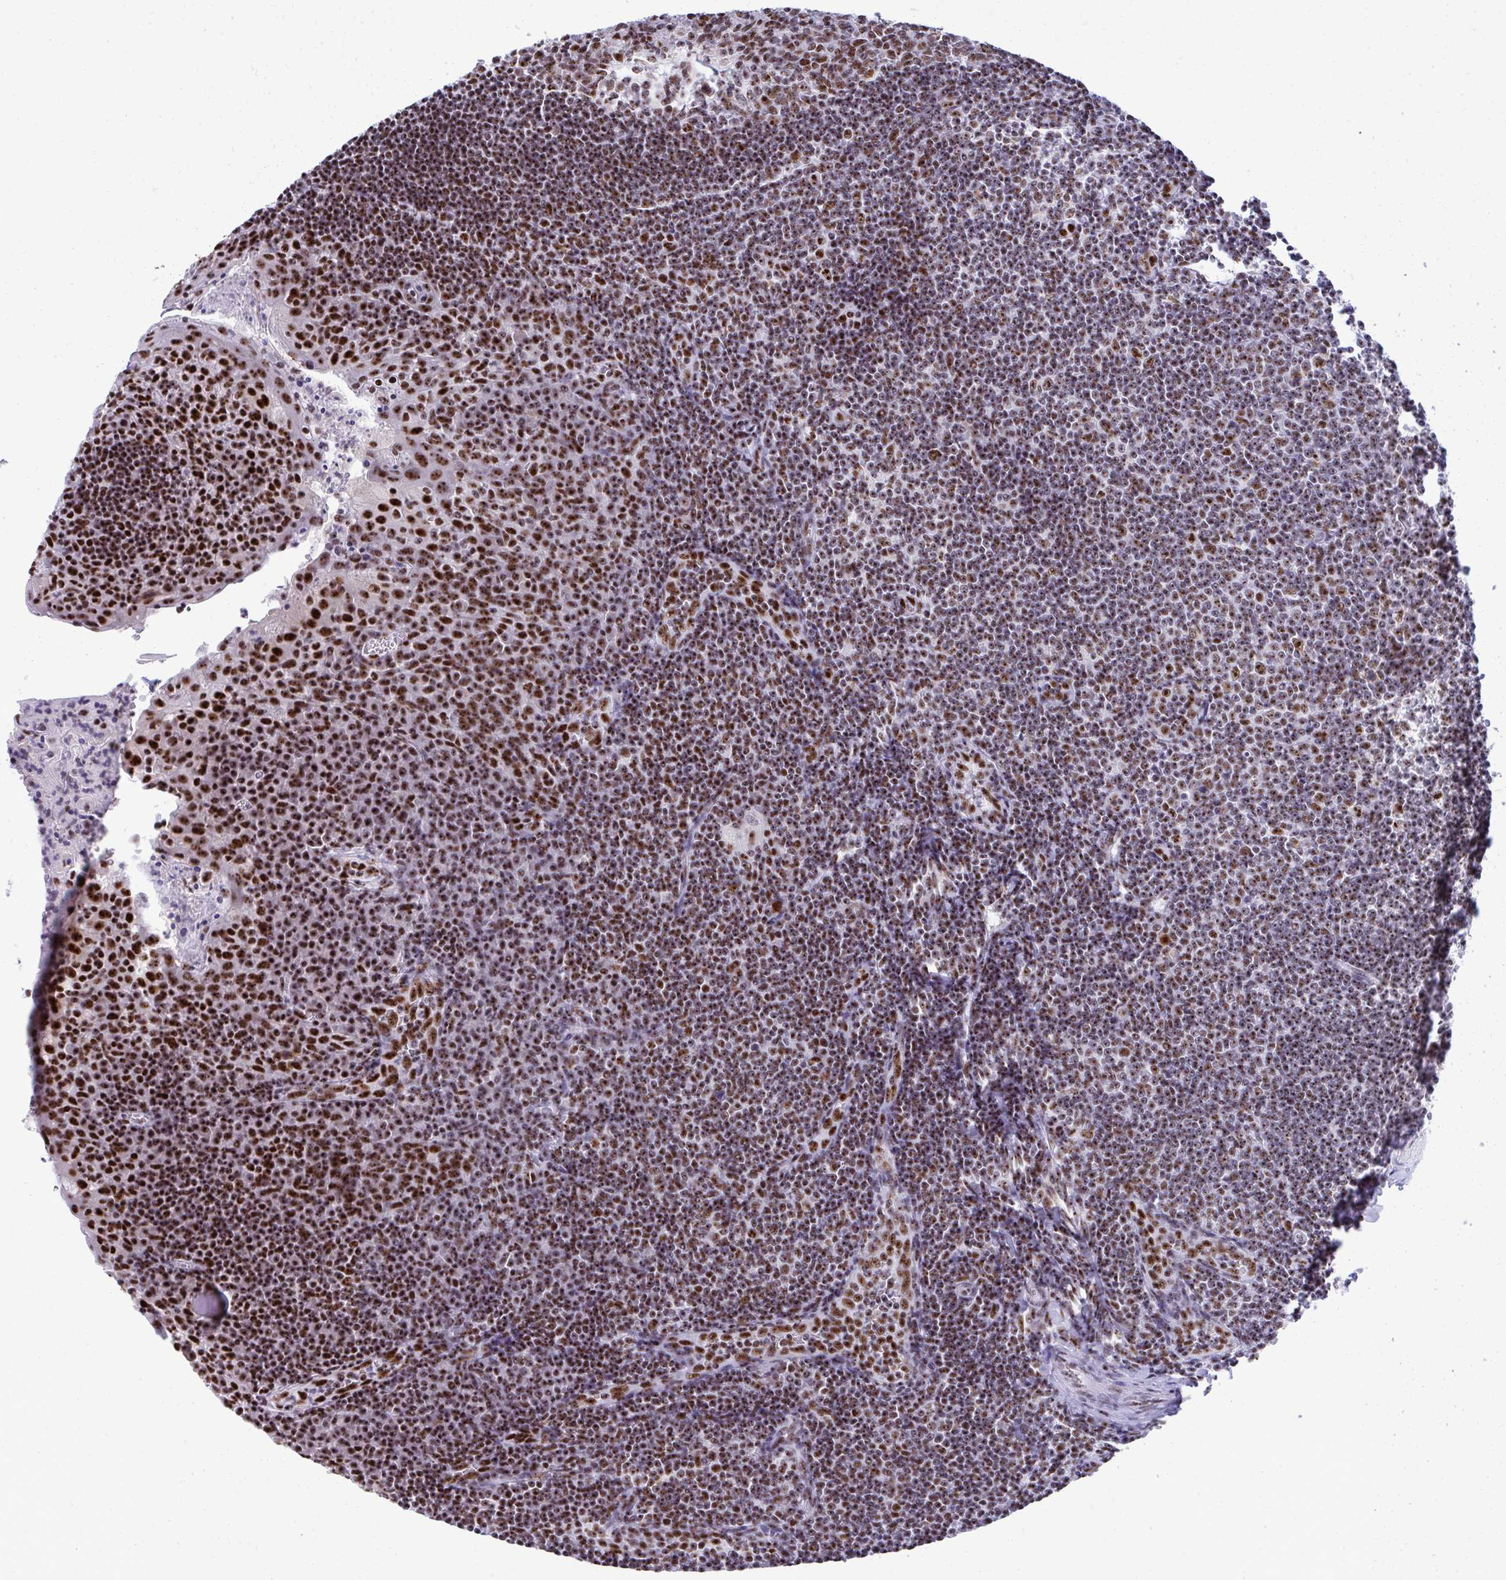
{"staining": {"intensity": "strong", "quantity": ">75%", "location": "nuclear"}, "tissue": "tonsil", "cell_type": "Germinal center cells", "image_type": "normal", "snomed": [{"axis": "morphology", "description": "Normal tissue, NOS"}, {"axis": "topography", "description": "Tonsil"}], "caption": "The micrograph exhibits staining of normal tonsil, revealing strong nuclear protein staining (brown color) within germinal center cells.", "gene": "PELP1", "patient": {"sex": "male", "age": 27}}